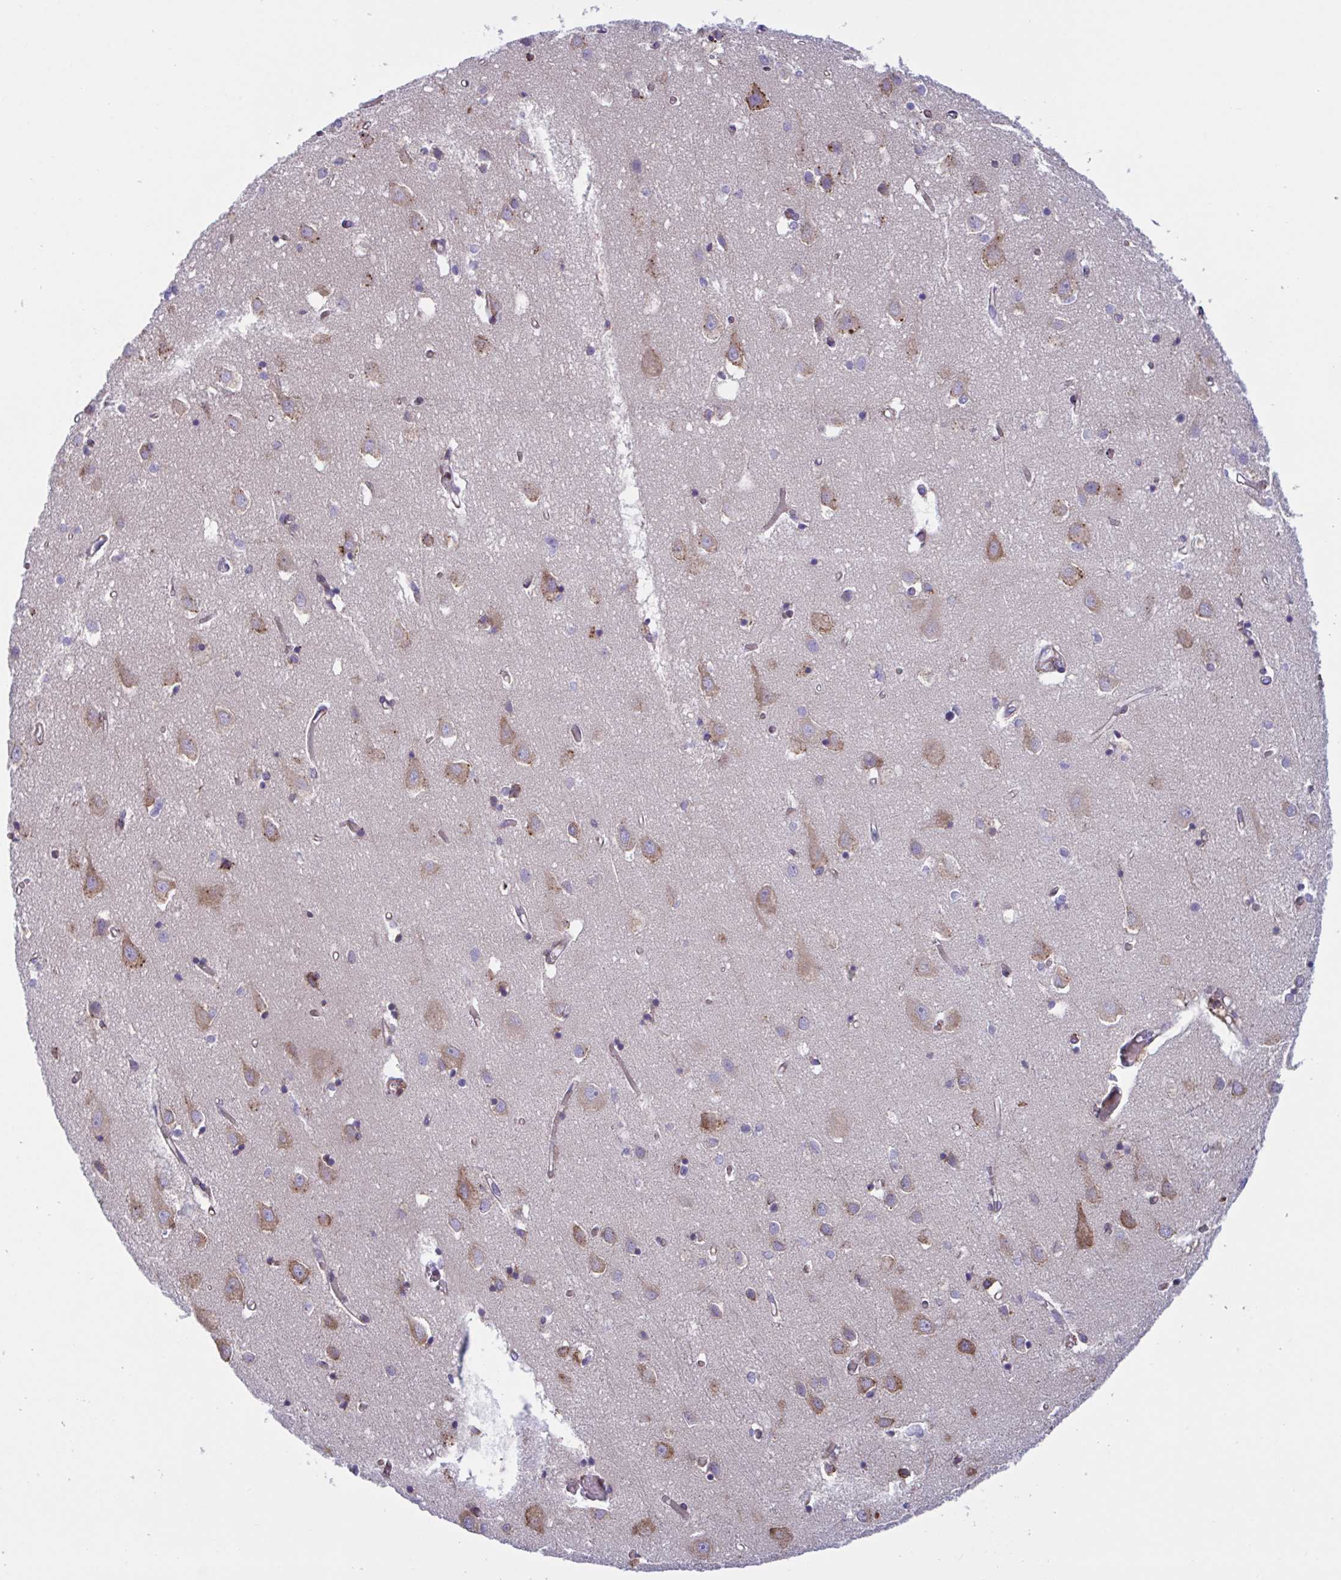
{"staining": {"intensity": "weak", "quantity": ">75%", "location": "cytoplasmic/membranous"}, "tissue": "cerebral cortex", "cell_type": "Endothelial cells", "image_type": "normal", "snomed": [{"axis": "morphology", "description": "Normal tissue, NOS"}, {"axis": "topography", "description": "Cerebral cortex"}], "caption": "The immunohistochemical stain highlights weak cytoplasmic/membranous expression in endothelial cells of benign cerebral cortex. (IHC, brightfield microscopy, high magnification).", "gene": "PEAK3", "patient": {"sex": "male", "age": 70}}